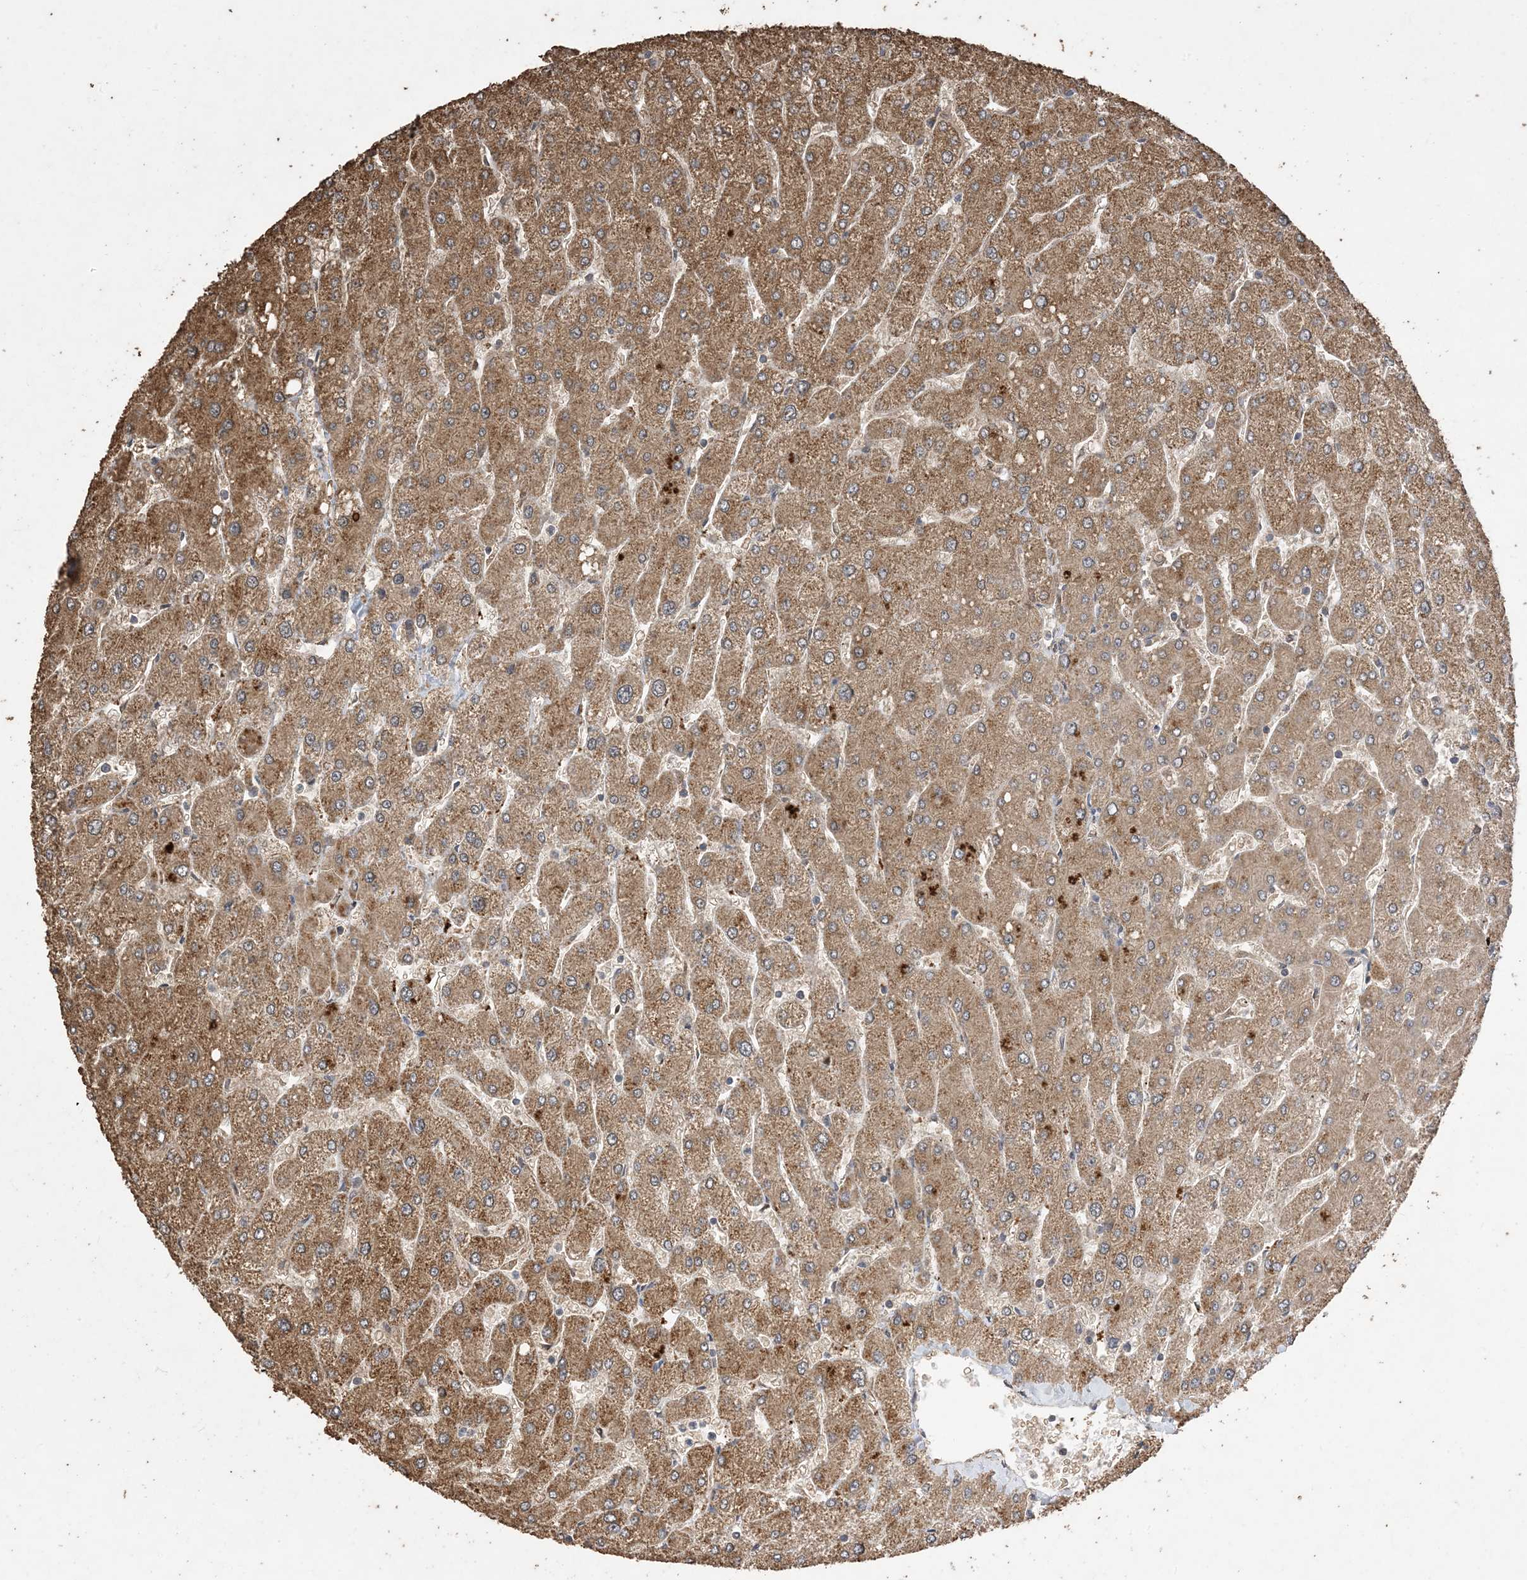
{"staining": {"intensity": "moderate", "quantity": ">75%", "location": "cytoplasmic/membranous"}, "tissue": "liver", "cell_type": "Cholangiocytes", "image_type": "normal", "snomed": [{"axis": "morphology", "description": "Normal tissue, NOS"}, {"axis": "topography", "description": "Liver"}], "caption": "A high-resolution image shows immunohistochemistry staining of normal liver, which demonstrates moderate cytoplasmic/membranous staining in about >75% of cholangiocytes.", "gene": "ZKSCAN5", "patient": {"sex": "male", "age": 55}}